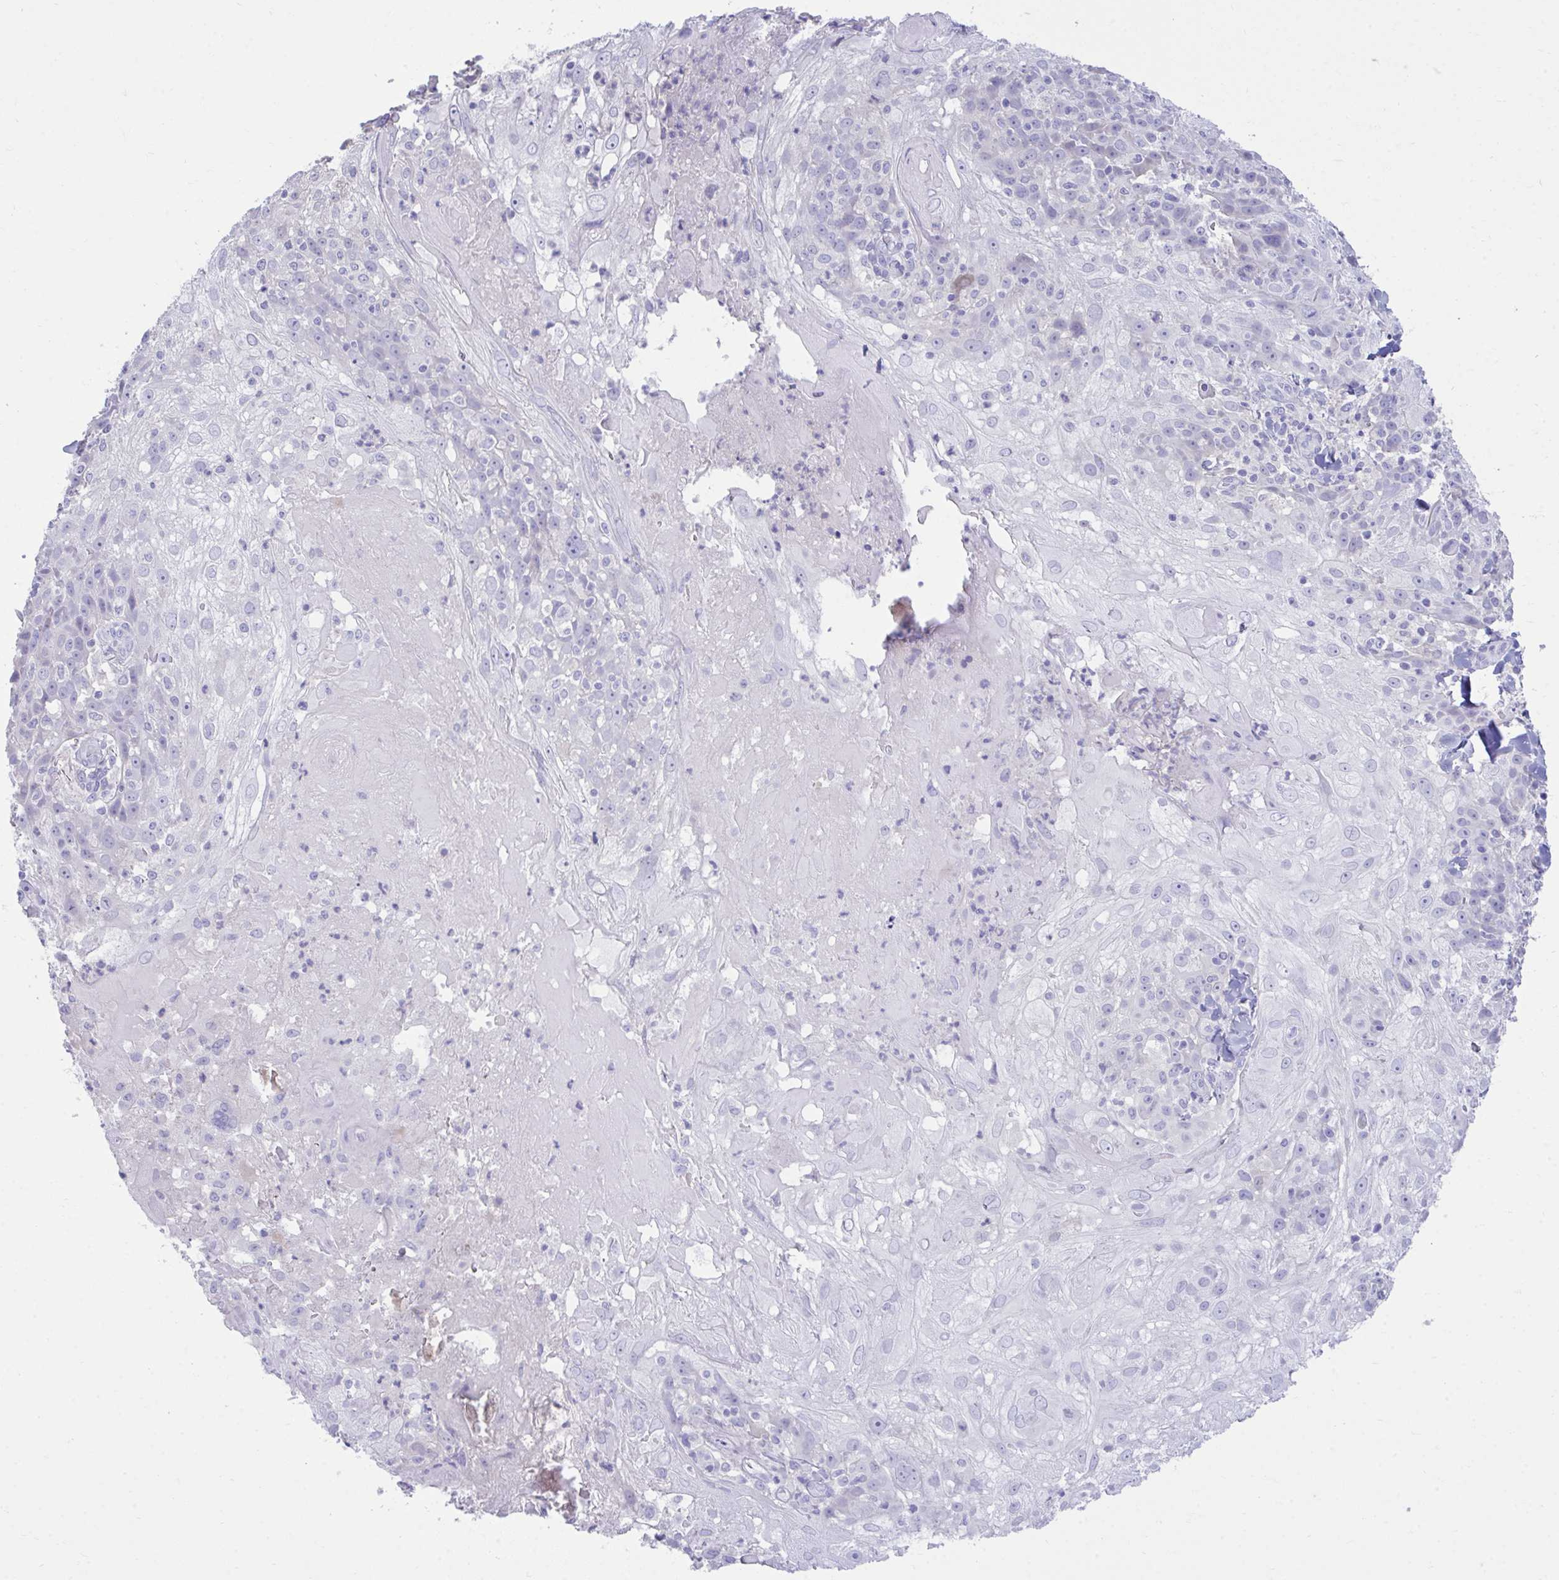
{"staining": {"intensity": "negative", "quantity": "none", "location": "none"}, "tissue": "skin cancer", "cell_type": "Tumor cells", "image_type": "cancer", "snomed": [{"axis": "morphology", "description": "Normal tissue, NOS"}, {"axis": "morphology", "description": "Squamous cell carcinoma, NOS"}, {"axis": "topography", "description": "Skin"}], "caption": "A high-resolution histopathology image shows IHC staining of skin cancer (squamous cell carcinoma), which shows no significant staining in tumor cells.", "gene": "PLEKHH1", "patient": {"sex": "female", "age": 83}}